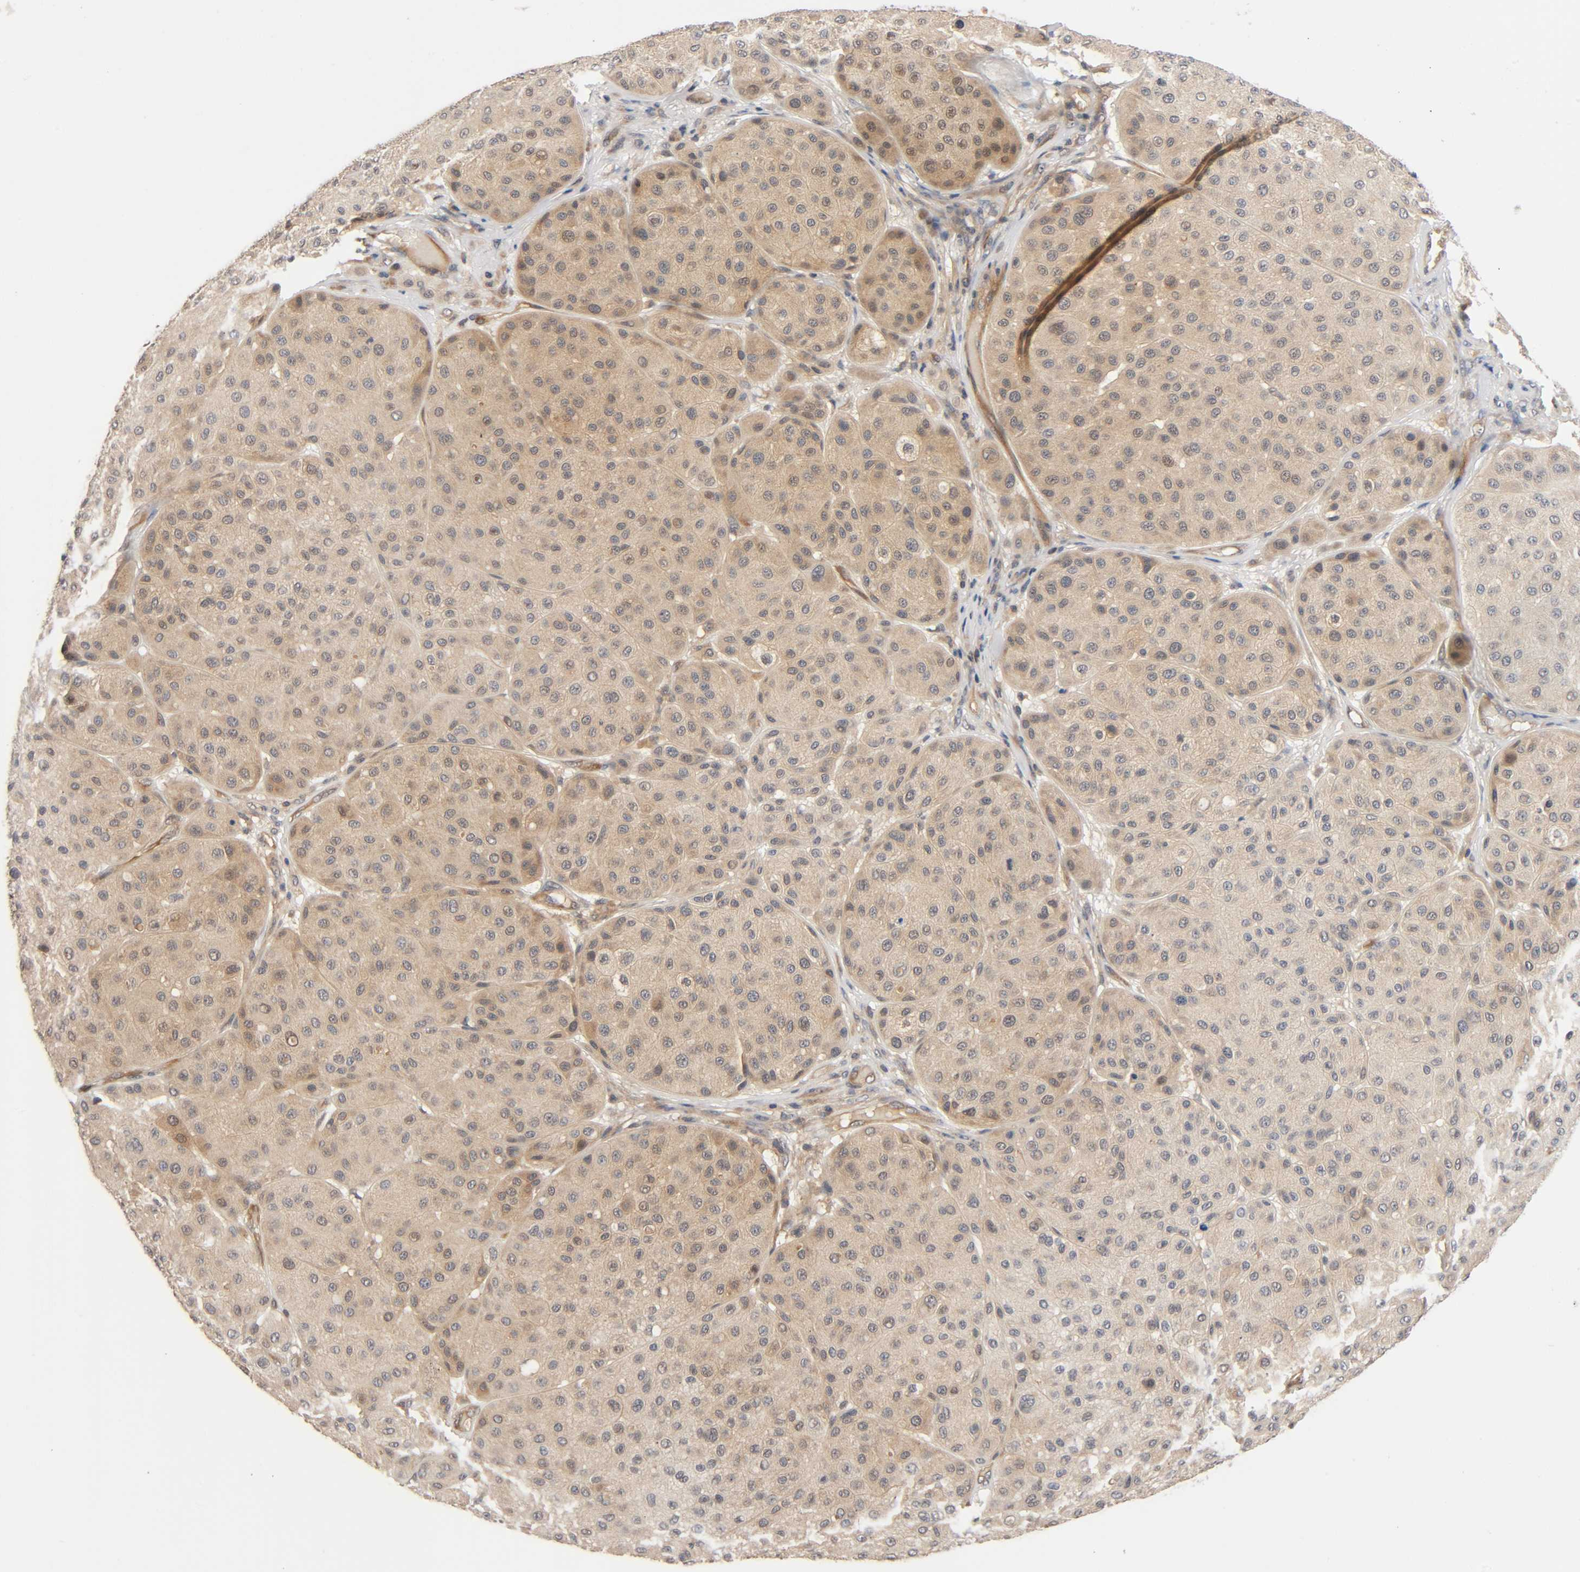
{"staining": {"intensity": "moderate", "quantity": ">75%", "location": "cytoplasmic/membranous"}, "tissue": "melanoma", "cell_type": "Tumor cells", "image_type": "cancer", "snomed": [{"axis": "morphology", "description": "Normal tissue, NOS"}, {"axis": "morphology", "description": "Malignant melanoma, Metastatic site"}, {"axis": "topography", "description": "Skin"}], "caption": "DAB immunohistochemical staining of human melanoma demonstrates moderate cytoplasmic/membranous protein staining in approximately >75% of tumor cells.", "gene": "PRKAB1", "patient": {"sex": "male", "age": 41}}